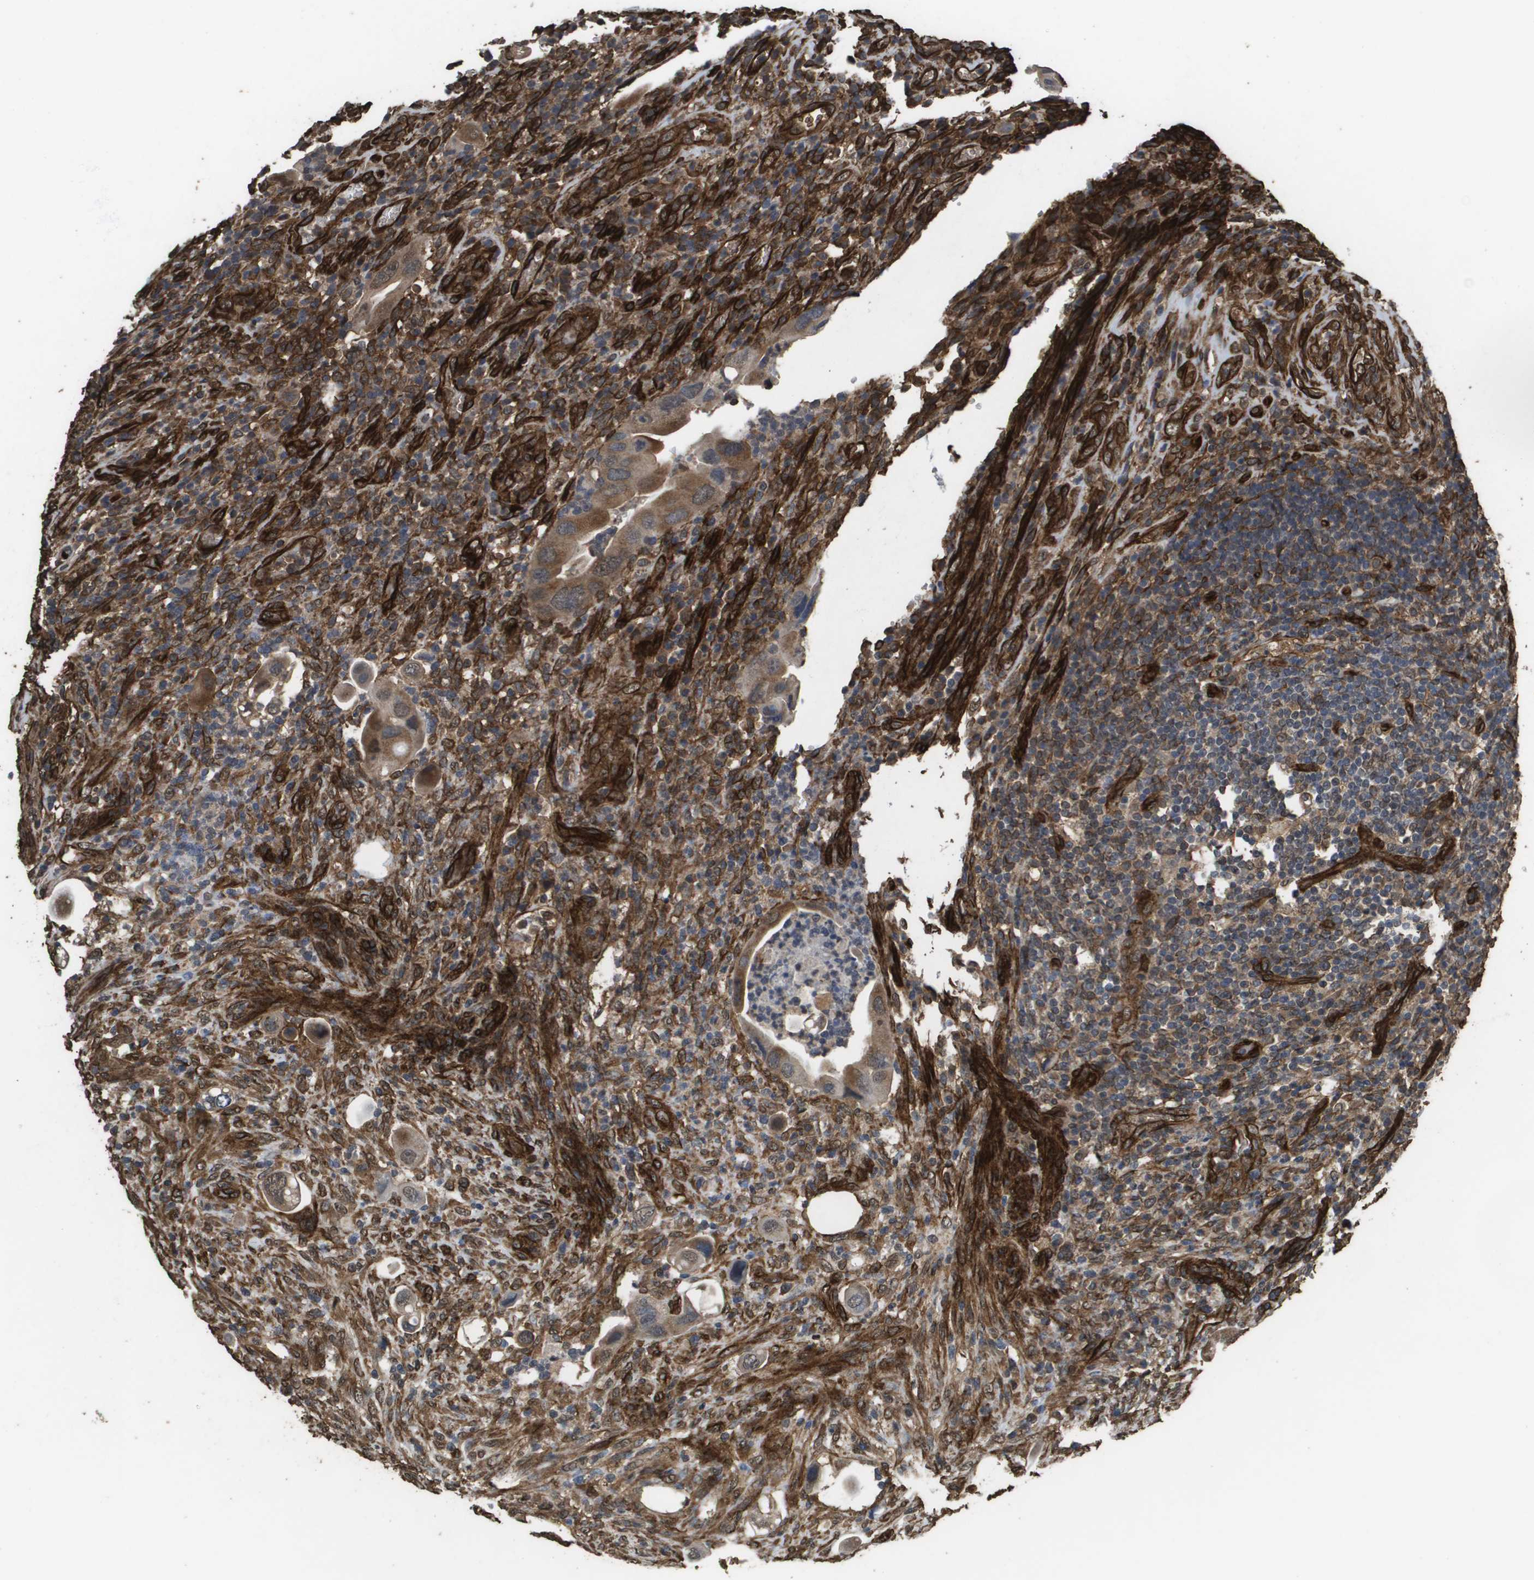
{"staining": {"intensity": "moderate", "quantity": ">75%", "location": "cytoplasmic/membranous,nuclear"}, "tissue": "colorectal cancer", "cell_type": "Tumor cells", "image_type": "cancer", "snomed": [{"axis": "morphology", "description": "Adenocarcinoma, NOS"}, {"axis": "topography", "description": "Rectum"}], "caption": "There is medium levels of moderate cytoplasmic/membranous and nuclear expression in tumor cells of adenocarcinoma (colorectal), as demonstrated by immunohistochemical staining (brown color).", "gene": "AAMP", "patient": {"sex": "female", "age": 57}}